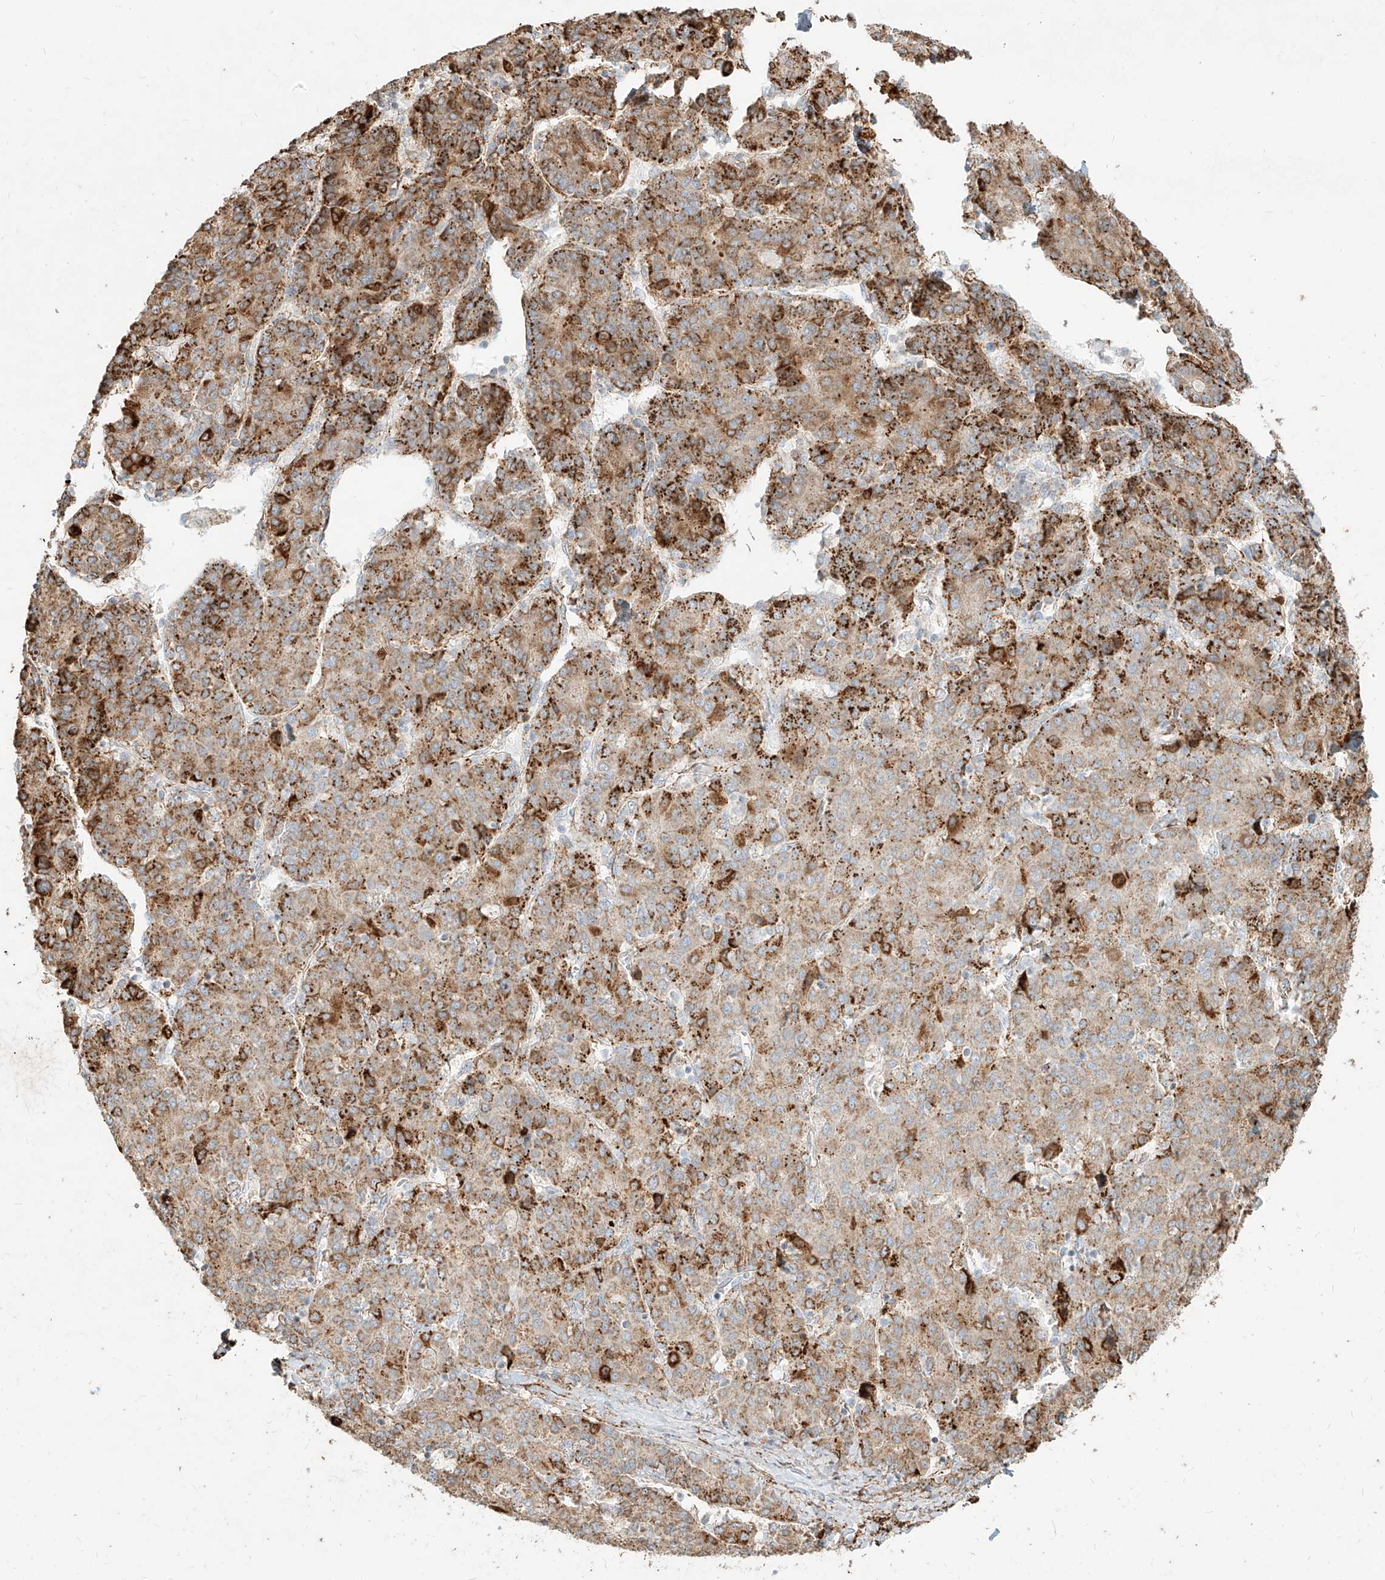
{"staining": {"intensity": "moderate", "quantity": ">75%", "location": "cytoplasmic/membranous"}, "tissue": "liver cancer", "cell_type": "Tumor cells", "image_type": "cancer", "snomed": [{"axis": "morphology", "description": "Carcinoma, Hepatocellular, NOS"}, {"axis": "topography", "description": "Liver"}], "caption": "Immunohistochemistry (IHC) histopathology image of neoplastic tissue: human liver hepatocellular carcinoma stained using immunohistochemistry shows medium levels of moderate protein expression localized specifically in the cytoplasmic/membranous of tumor cells, appearing as a cytoplasmic/membranous brown color.", "gene": "MTX2", "patient": {"sex": "male", "age": 65}}